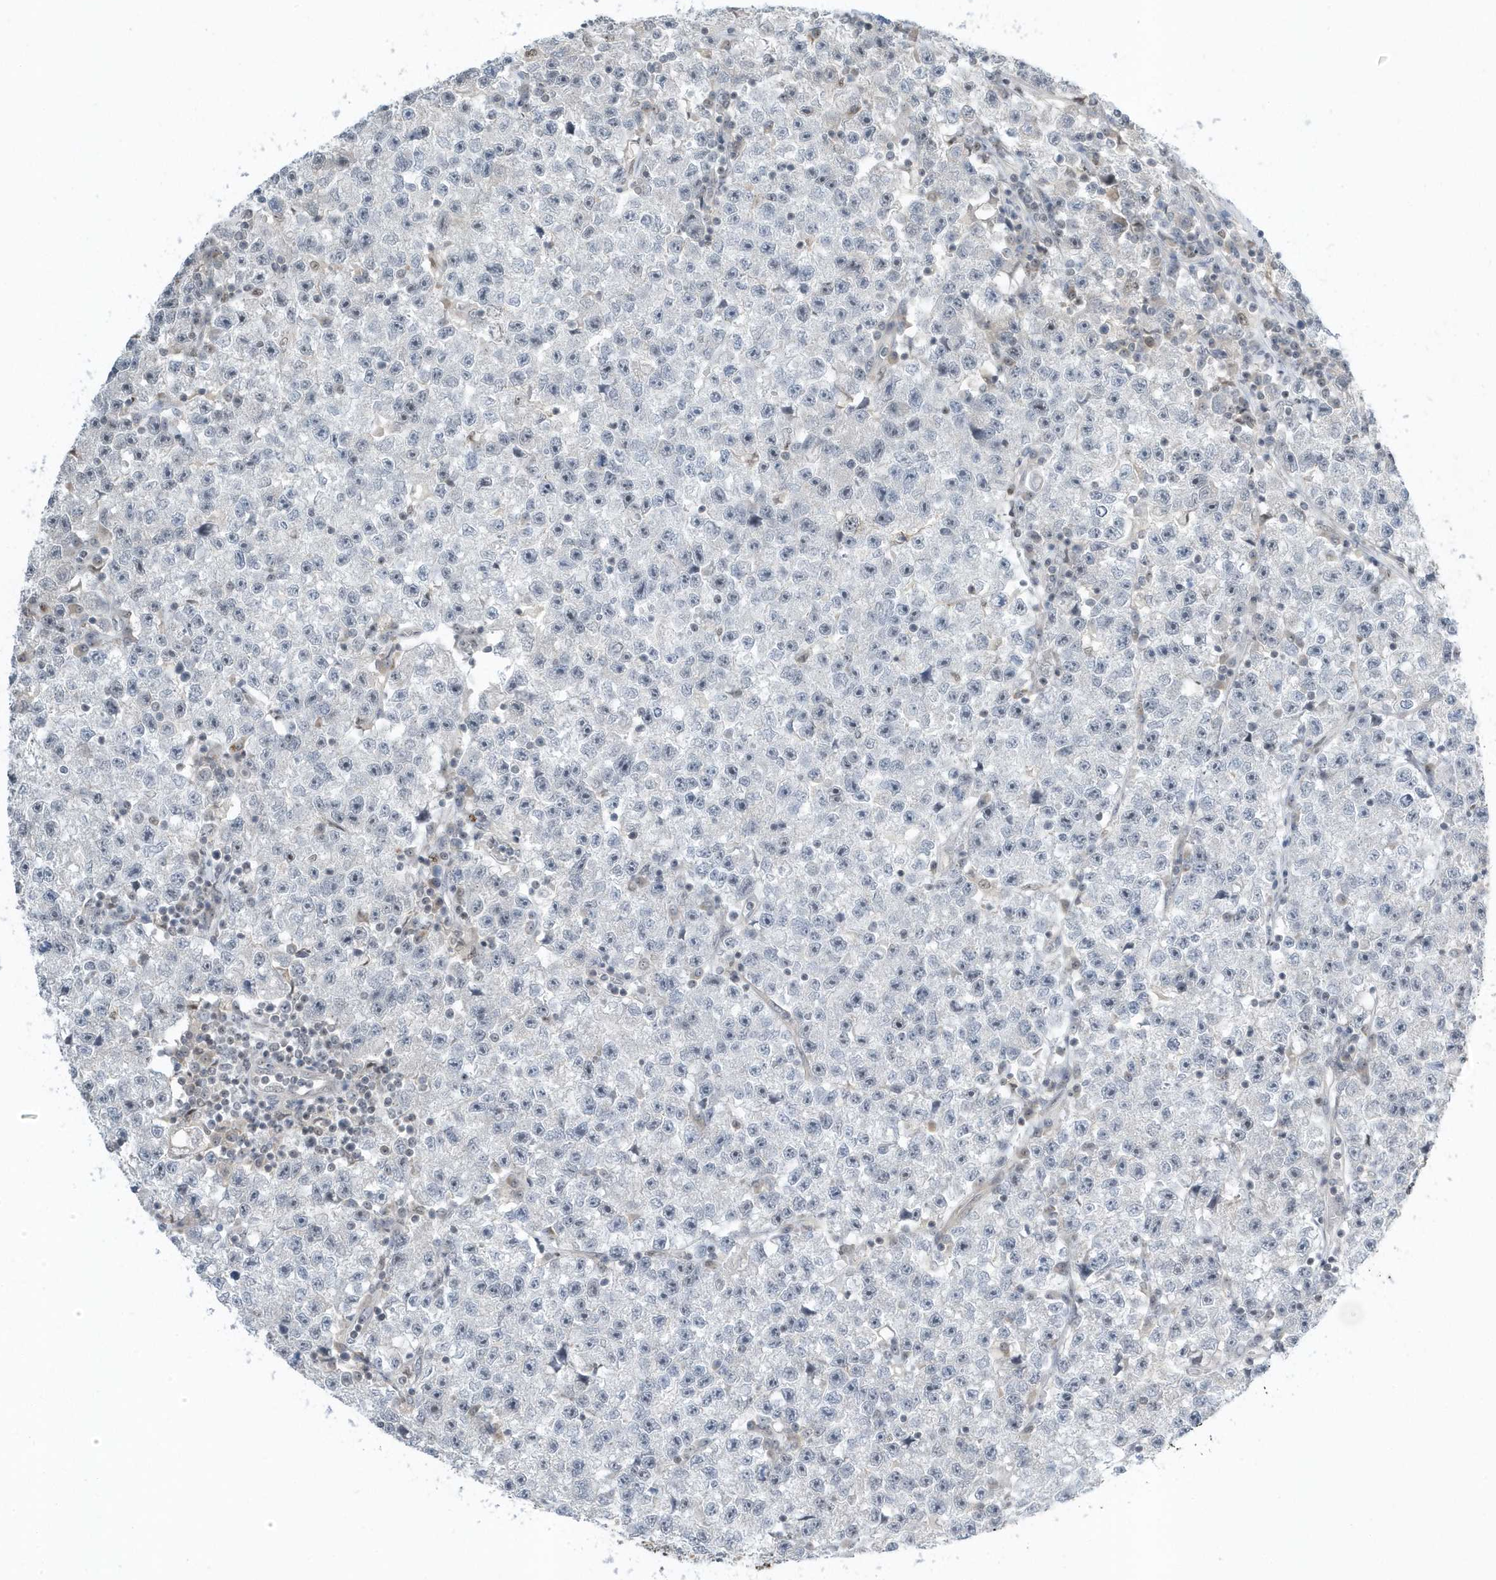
{"staining": {"intensity": "negative", "quantity": "none", "location": "none"}, "tissue": "testis cancer", "cell_type": "Tumor cells", "image_type": "cancer", "snomed": [{"axis": "morphology", "description": "Seminoma, NOS"}, {"axis": "topography", "description": "Testis"}], "caption": "Immunohistochemical staining of human seminoma (testis) demonstrates no significant expression in tumor cells.", "gene": "ZNF740", "patient": {"sex": "male", "age": 22}}